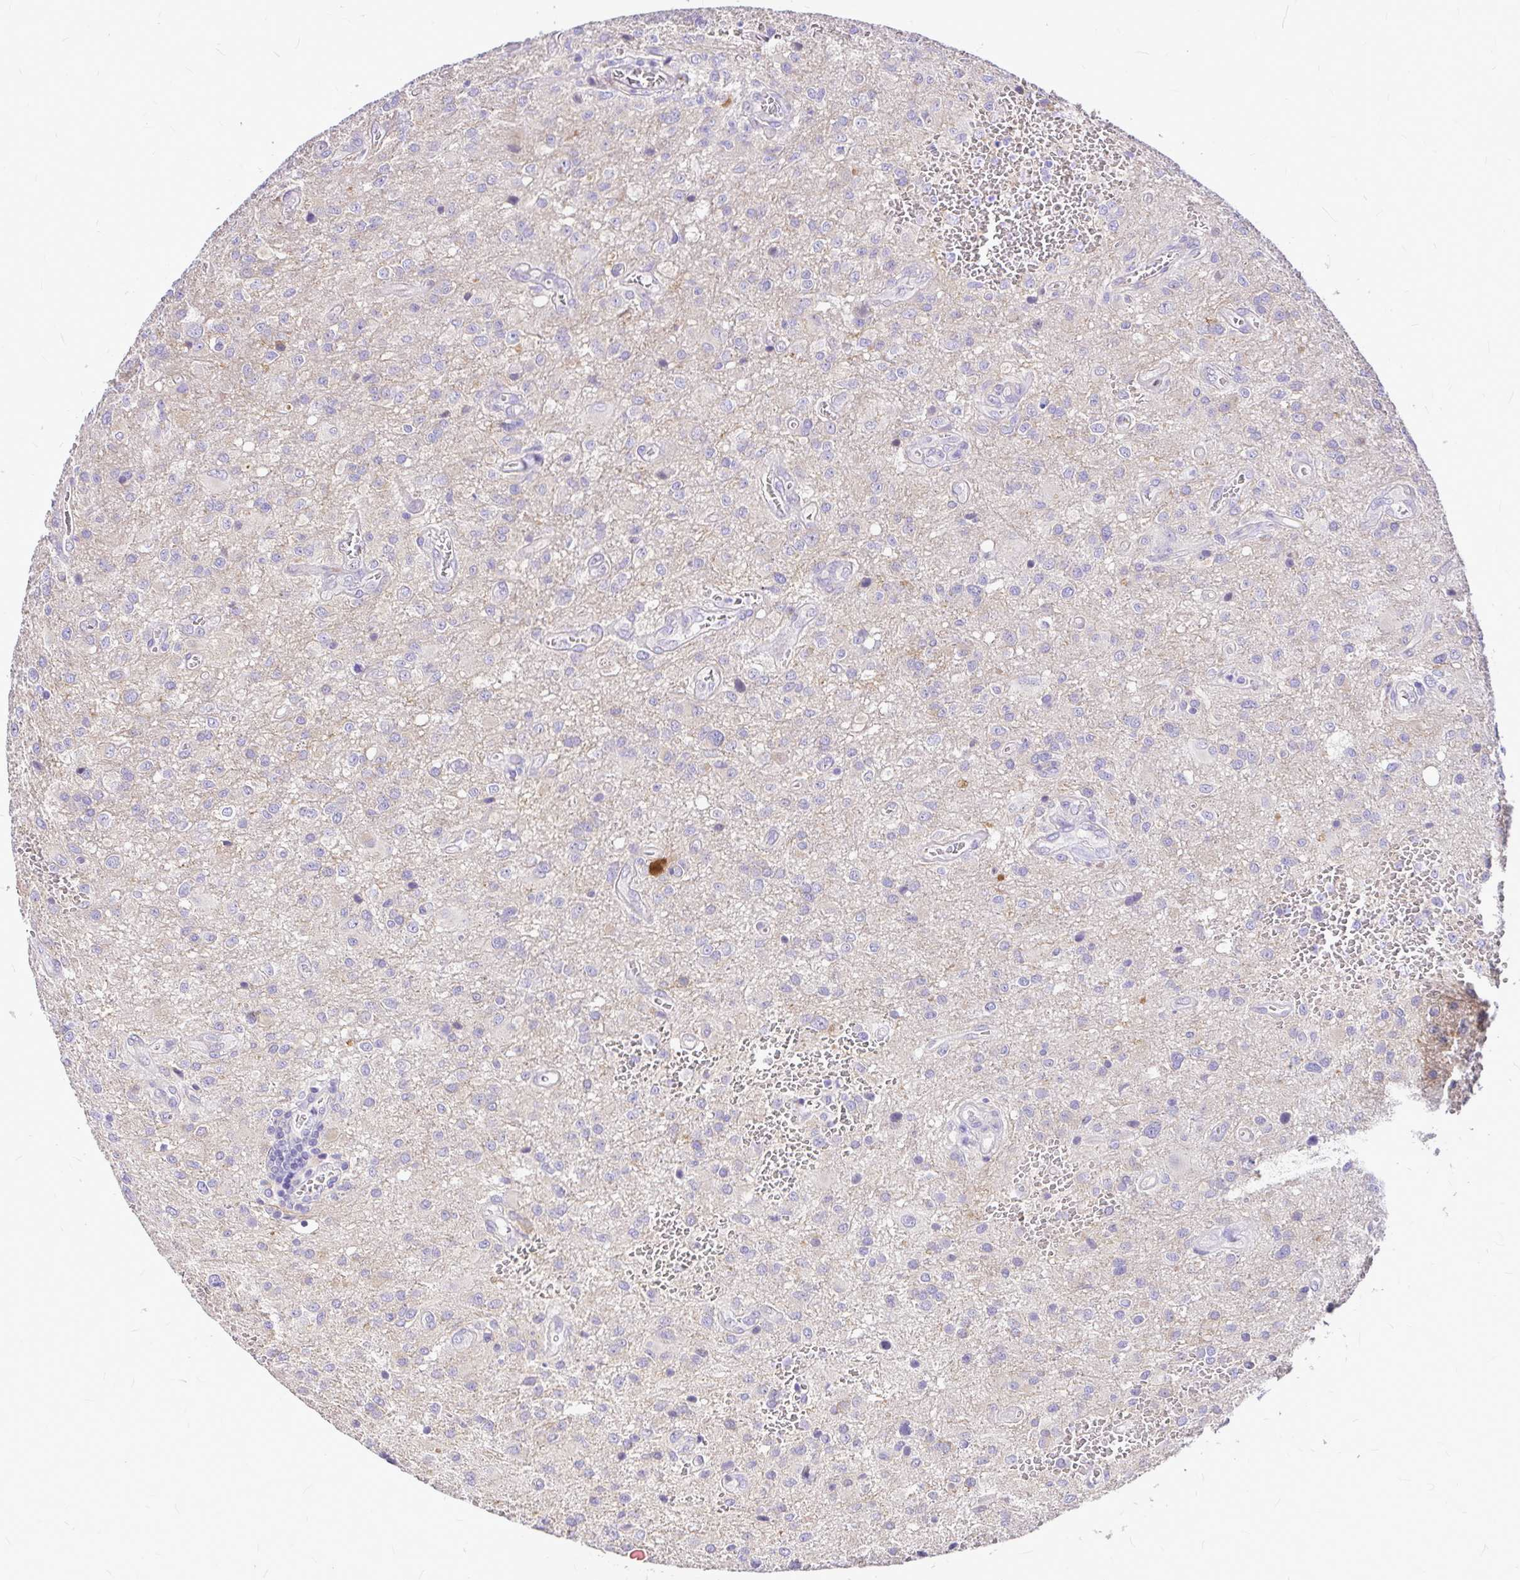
{"staining": {"intensity": "negative", "quantity": "none", "location": "none"}, "tissue": "glioma", "cell_type": "Tumor cells", "image_type": "cancer", "snomed": [{"axis": "morphology", "description": "Glioma, malignant, Low grade"}, {"axis": "topography", "description": "Brain"}], "caption": "The photomicrograph displays no staining of tumor cells in malignant glioma (low-grade).", "gene": "GABBR2", "patient": {"sex": "male", "age": 66}}